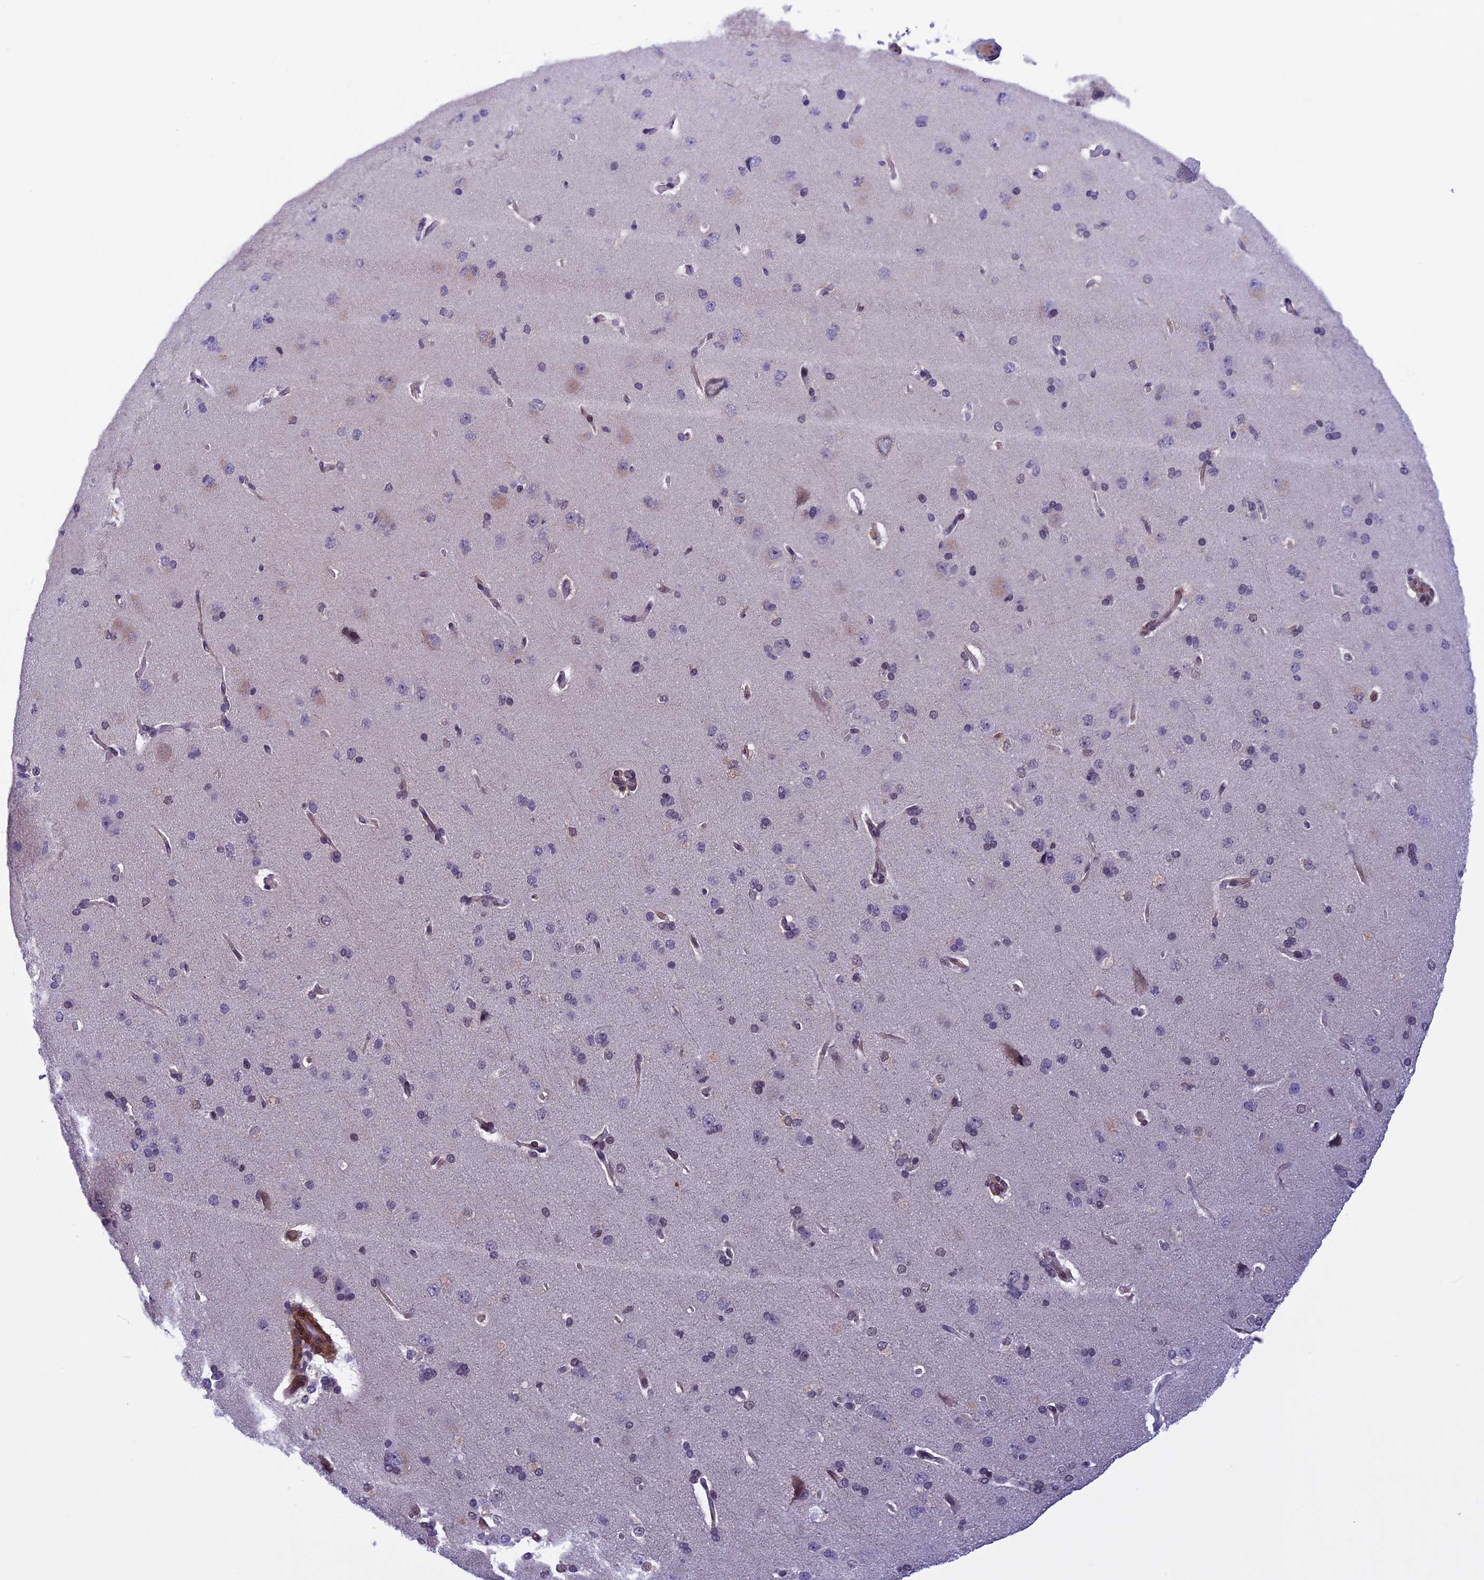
{"staining": {"intensity": "moderate", "quantity": "<25%", "location": "cytoplasmic/membranous,nuclear"}, "tissue": "cerebral cortex", "cell_type": "Endothelial cells", "image_type": "normal", "snomed": [{"axis": "morphology", "description": "Normal tissue, NOS"}, {"axis": "topography", "description": "Cerebral cortex"}], "caption": "Endothelial cells reveal low levels of moderate cytoplasmic/membranous,nuclear staining in about <25% of cells in normal human cerebral cortex.", "gene": "NIPBL", "patient": {"sex": "male", "age": 62}}